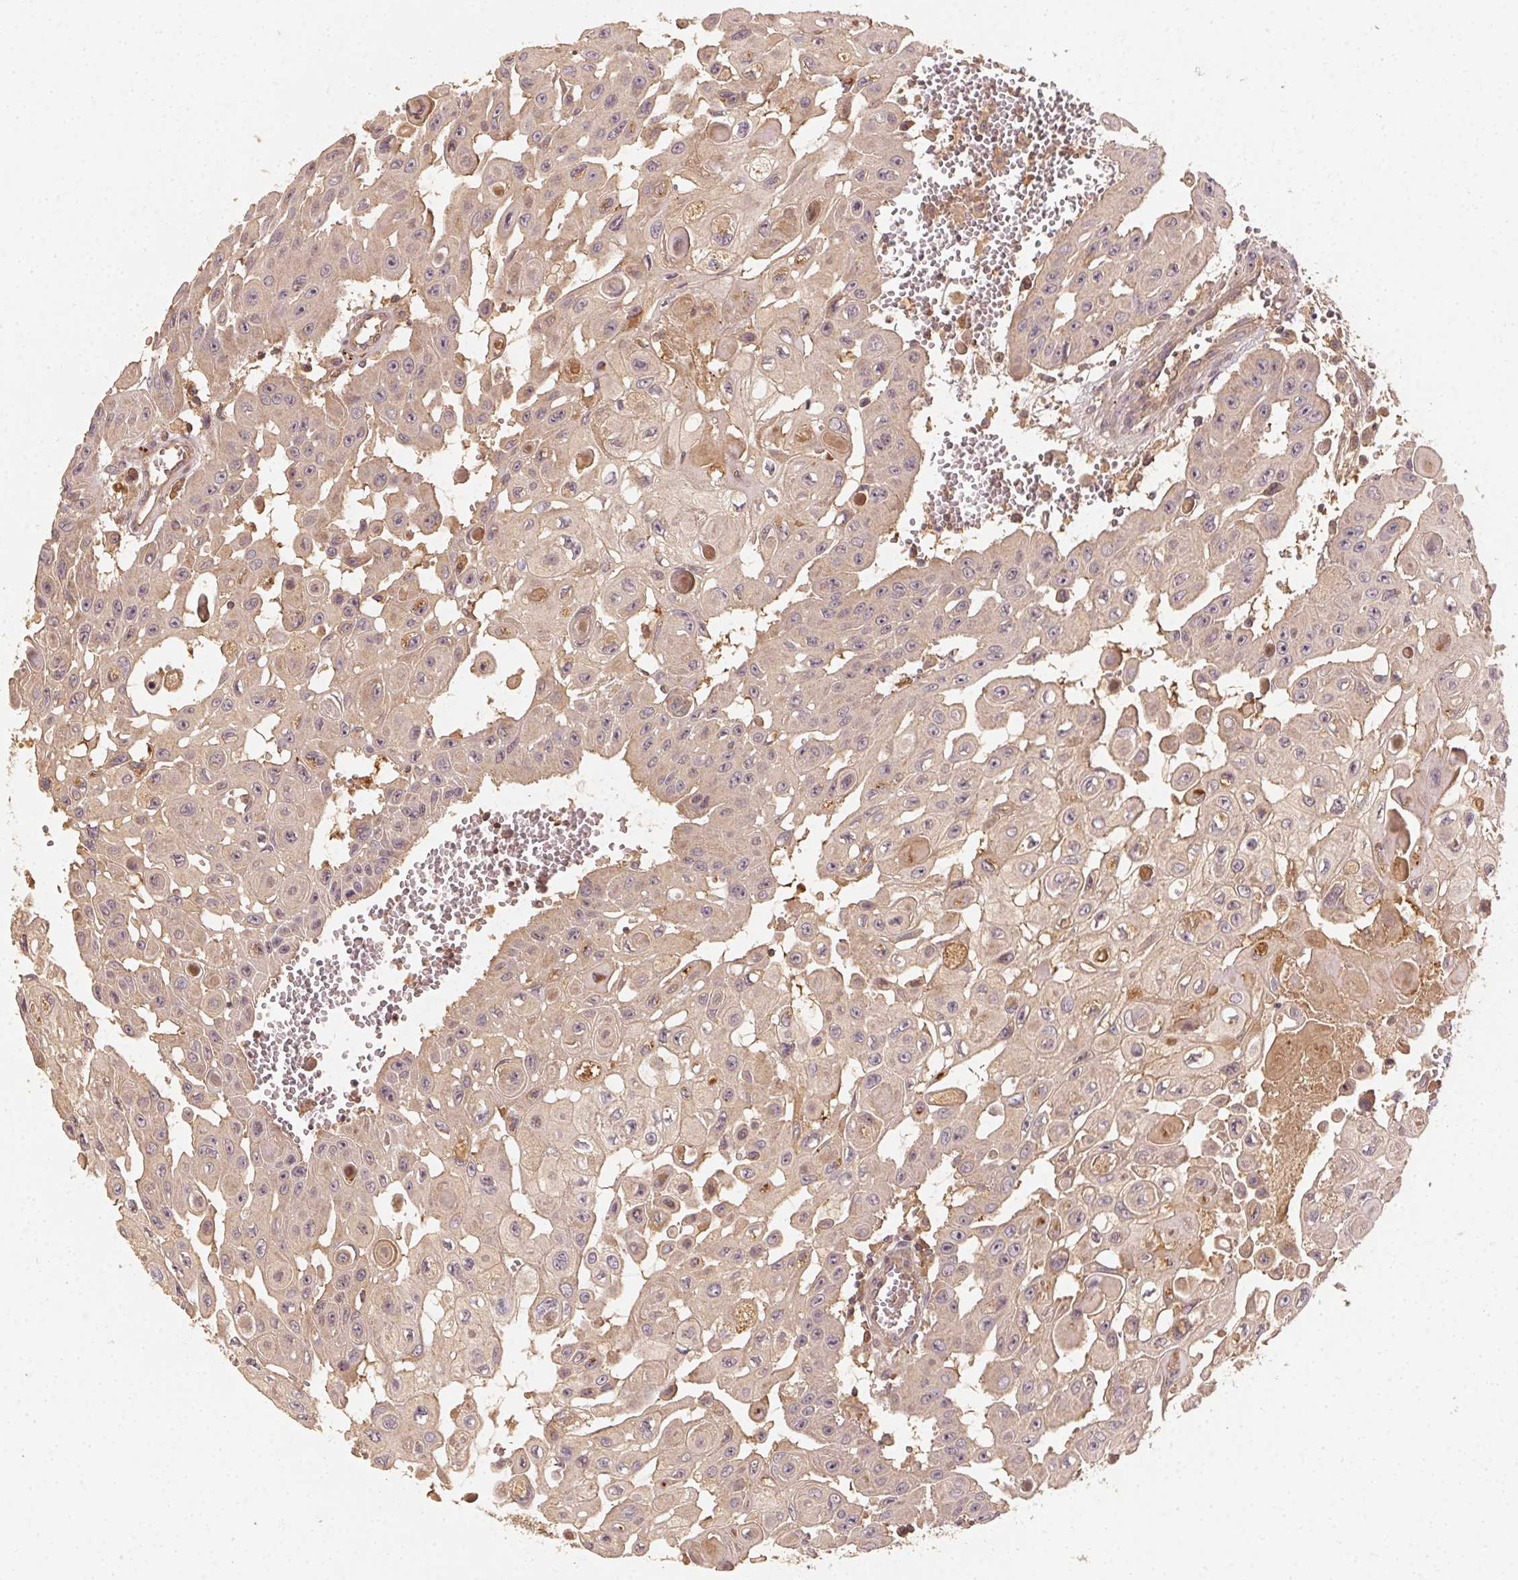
{"staining": {"intensity": "weak", "quantity": ">75%", "location": "cytoplasmic/membranous"}, "tissue": "head and neck cancer", "cell_type": "Tumor cells", "image_type": "cancer", "snomed": [{"axis": "morphology", "description": "Adenocarcinoma, NOS"}, {"axis": "topography", "description": "Head-Neck"}], "caption": "The immunohistochemical stain labels weak cytoplasmic/membranous staining in tumor cells of head and neck cancer tissue.", "gene": "RALA", "patient": {"sex": "male", "age": 73}}